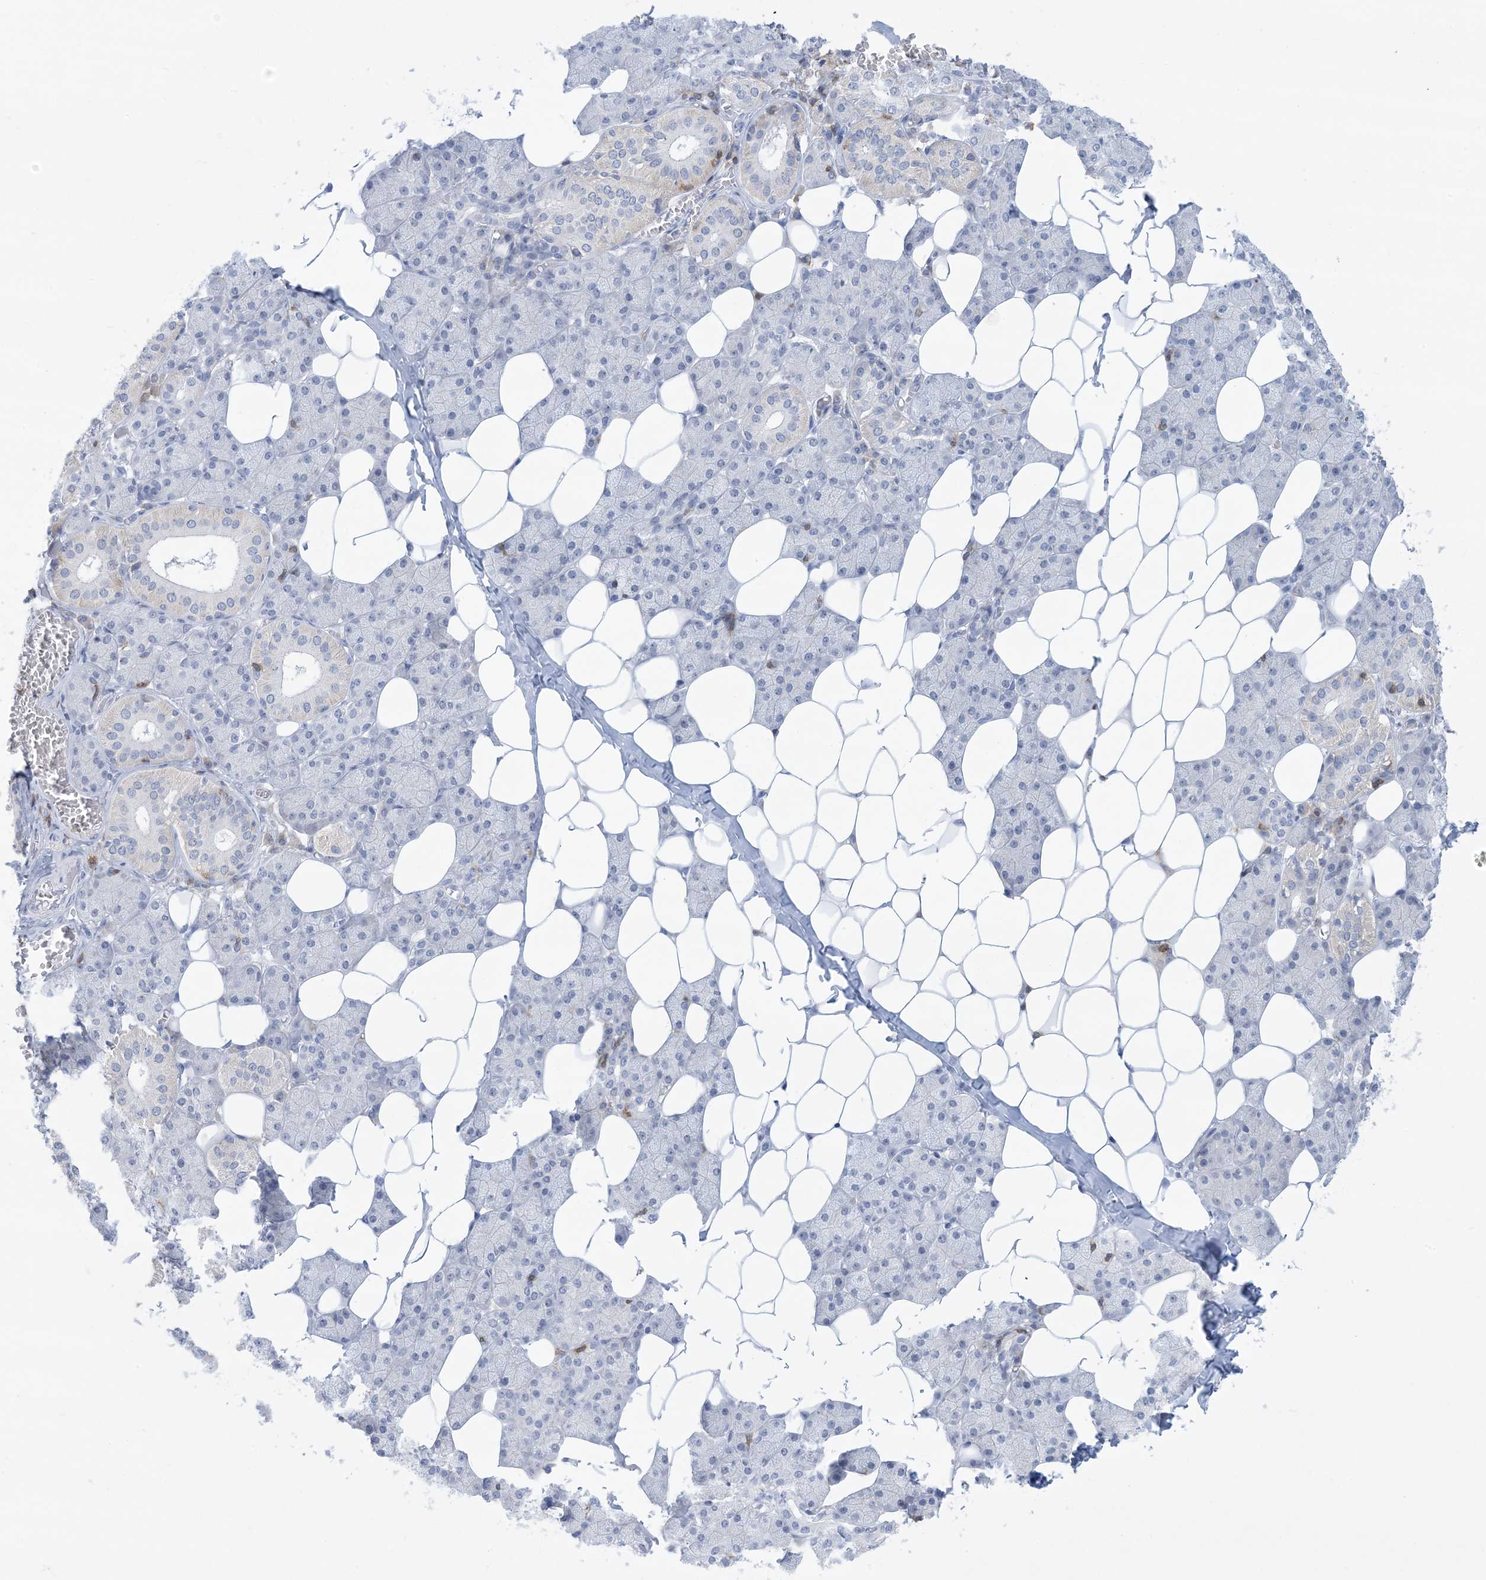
{"staining": {"intensity": "moderate", "quantity": "<25%", "location": "cytoplasmic/membranous"}, "tissue": "salivary gland", "cell_type": "Glandular cells", "image_type": "normal", "snomed": [{"axis": "morphology", "description": "Normal tissue, NOS"}, {"axis": "topography", "description": "Salivary gland"}], "caption": "Glandular cells exhibit low levels of moderate cytoplasmic/membranous staining in approximately <25% of cells in normal human salivary gland. The staining is performed using DAB (3,3'-diaminobenzidine) brown chromogen to label protein expression. The nuclei are counter-stained blue using hematoxylin.", "gene": "PSD4", "patient": {"sex": "female", "age": 33}}